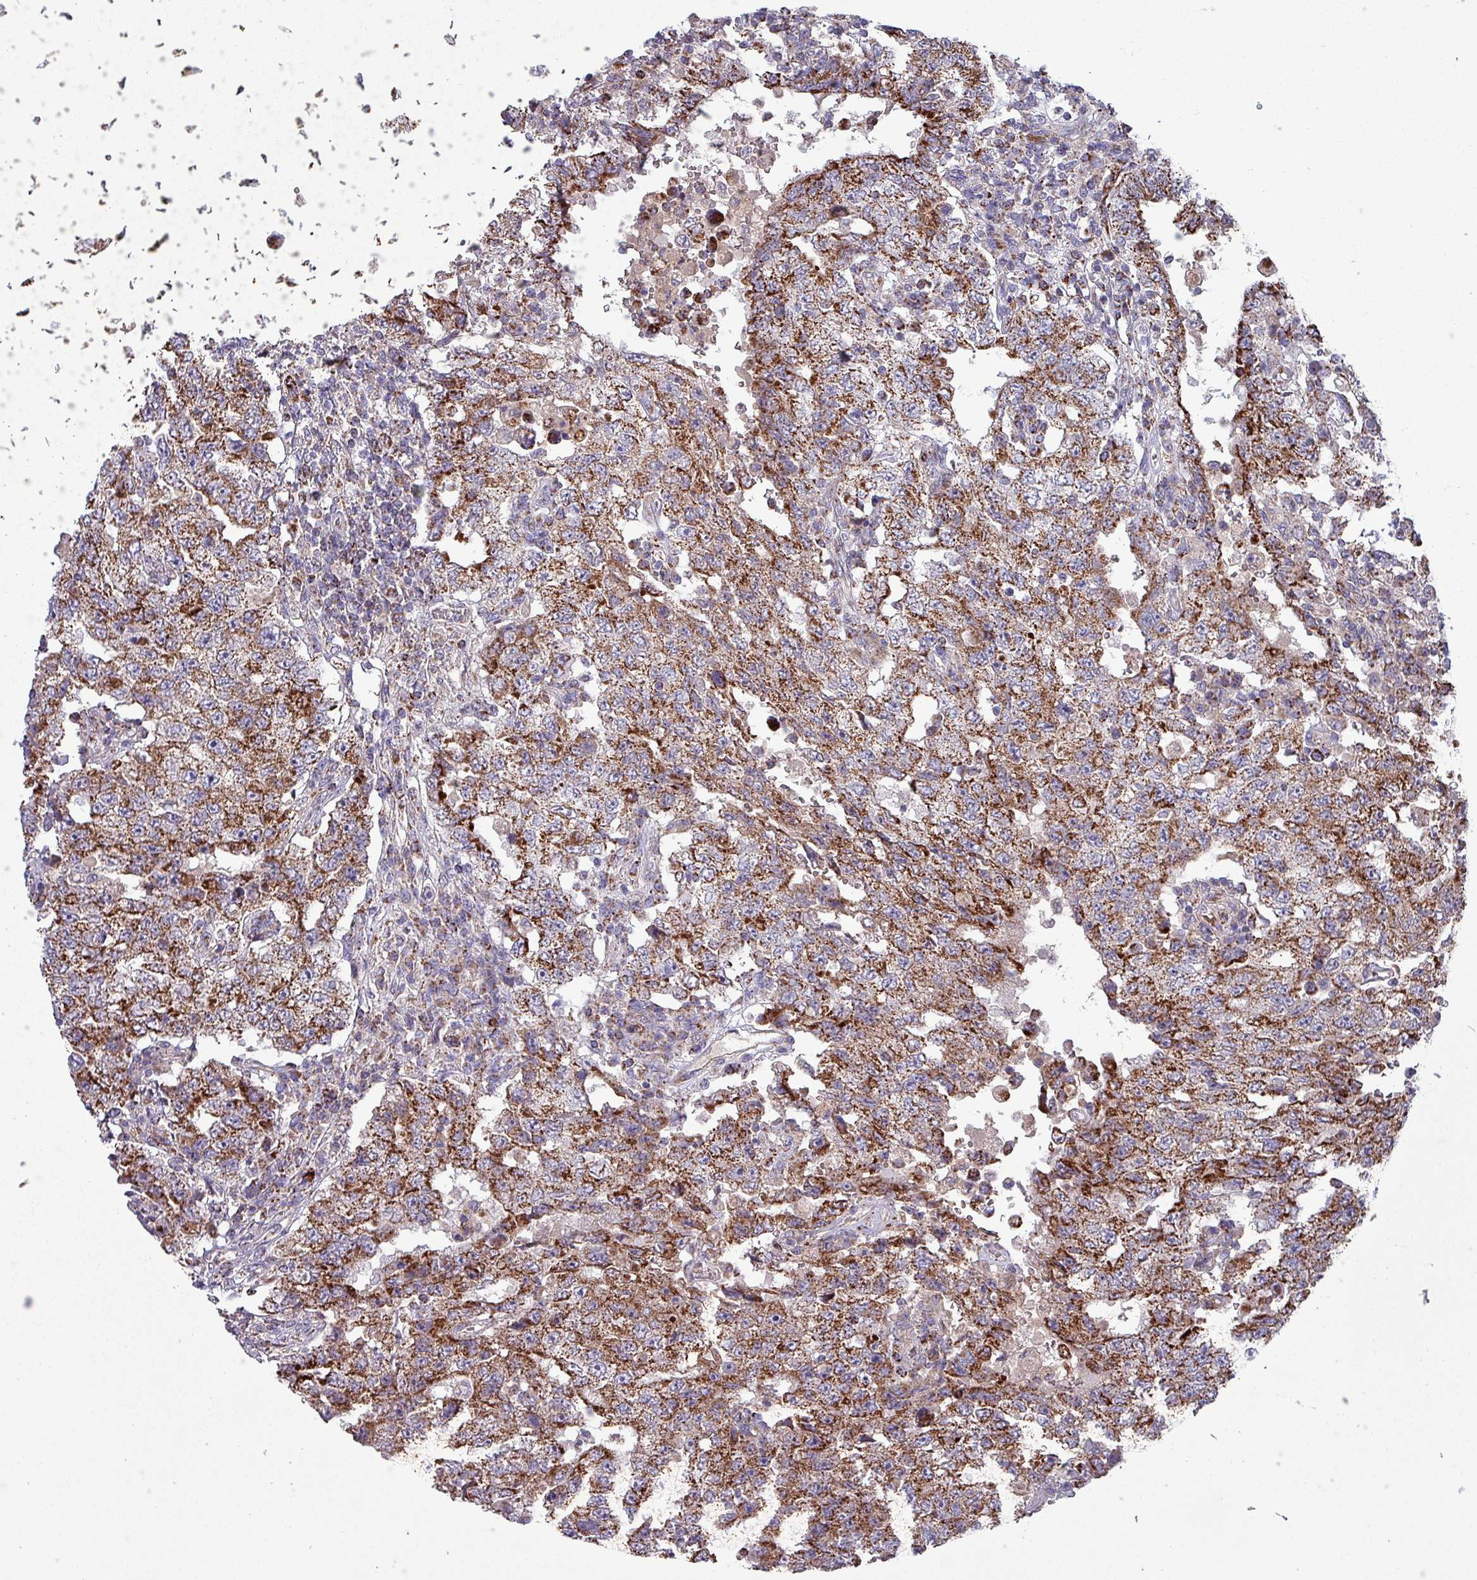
{"staining": {"intensity": "strong", "quantity": ">75%", "location": "cytoplasmic/membranous"}, "tissue": "testis cancer", "cell_type": "Tumor cells", "image_type": "cancer", "snomed": [{"axis": "morphology", "description": "Carcinoma, Embryonal, NOS"}, {"axis": "topography", "description": "Testis"}], "caption": "Strong cytoplasmic/membranous positivity for a protein is present in approximately >75% of tumor cells of testis cancer using immunohistochemistry (IHC).", "gene": "ZNF322", "patient": {"sex": "male", "age": 26}}